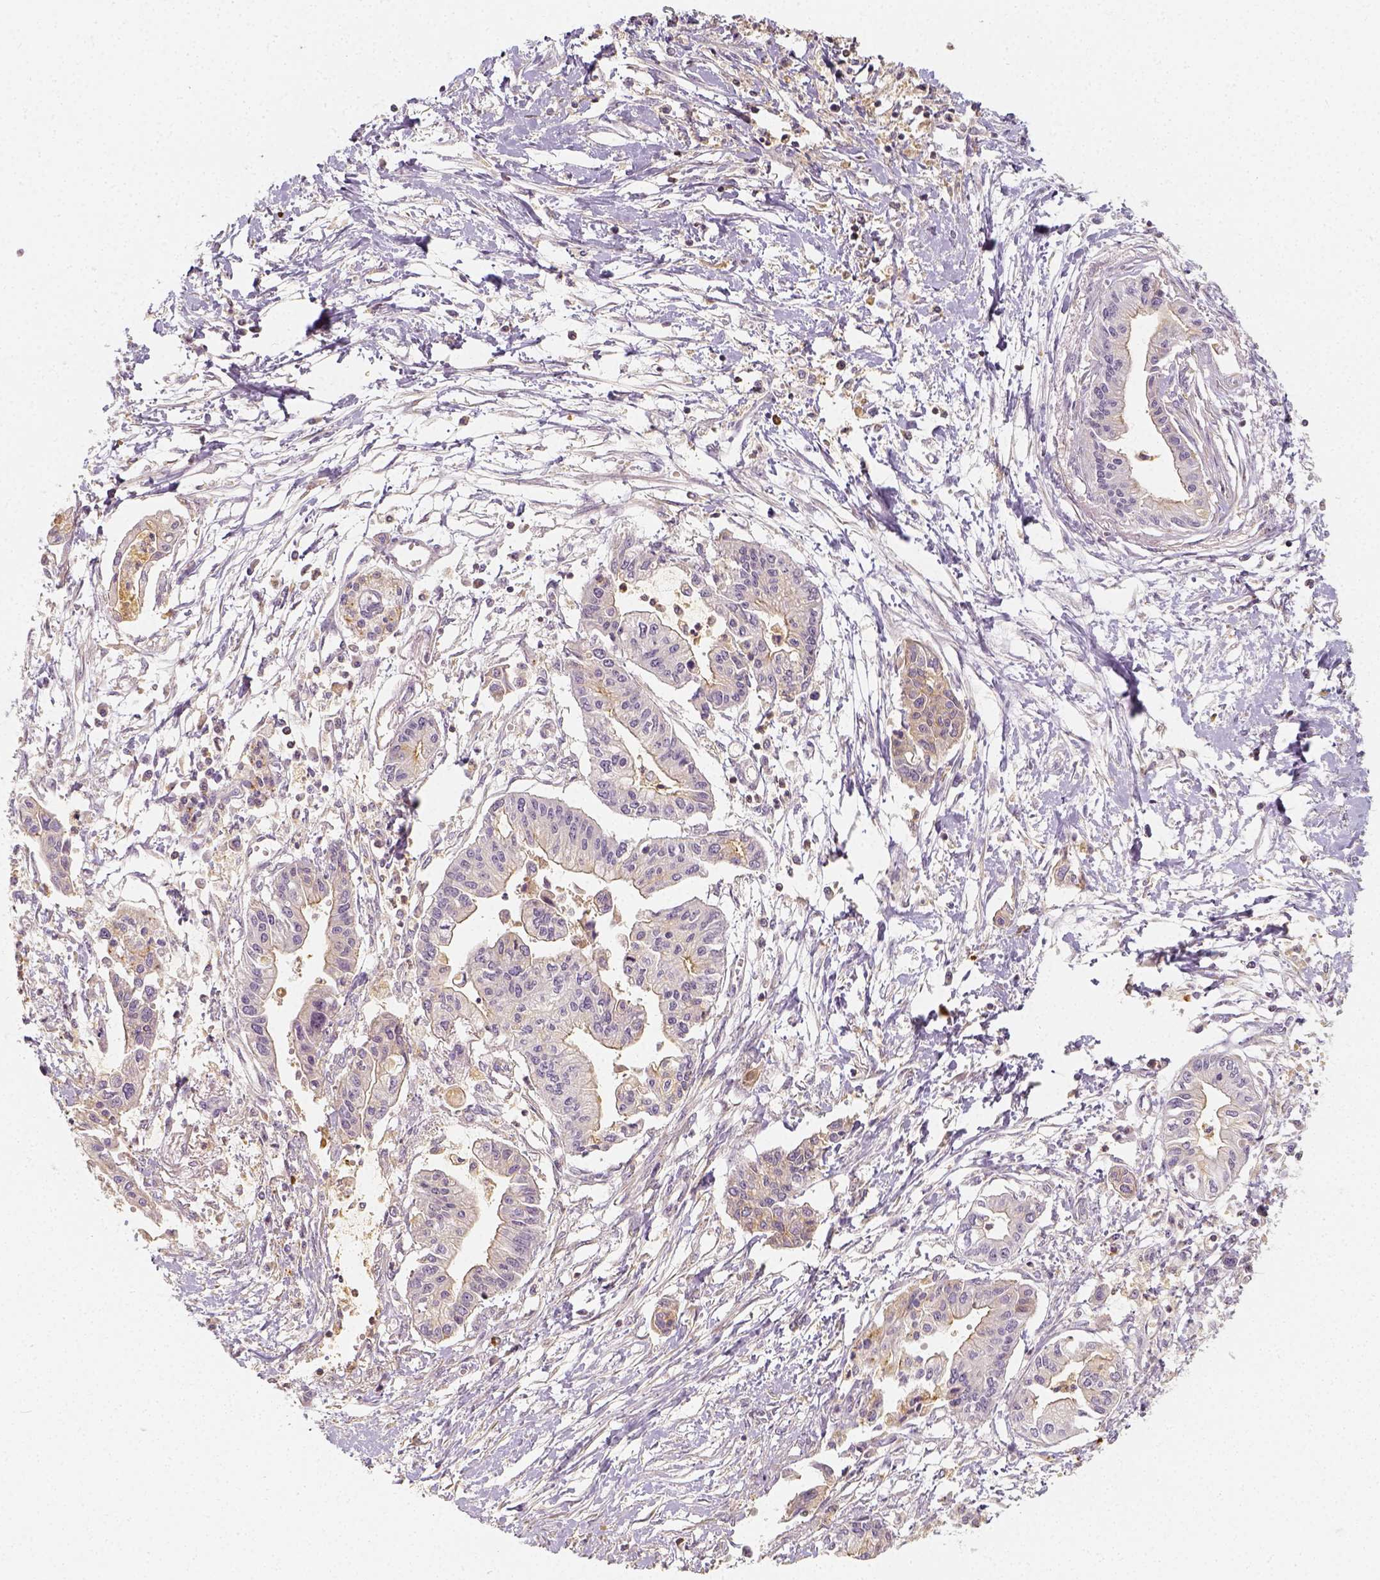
{"staining": {"intensity": "negative", "quantity": "none", "location": "none"}, "tissue": "pancreatic cancer", "cell_type": "Tumor cells", "image_type": "cancer", "snomed": [{"axis": "morphology", "description": "Adenocarcinoma, NOS"}, {"axis": "topography", "description": "Pancreas"}], "caption": "A high-resolution photomicrograph shows immunohistochemistry staining of pancreatic cancer (adenocarcinoma), which shows no significant expression in tumor cells.", "gene": "PTPRJ", "patient": {"sex": "male", "age": 60}}